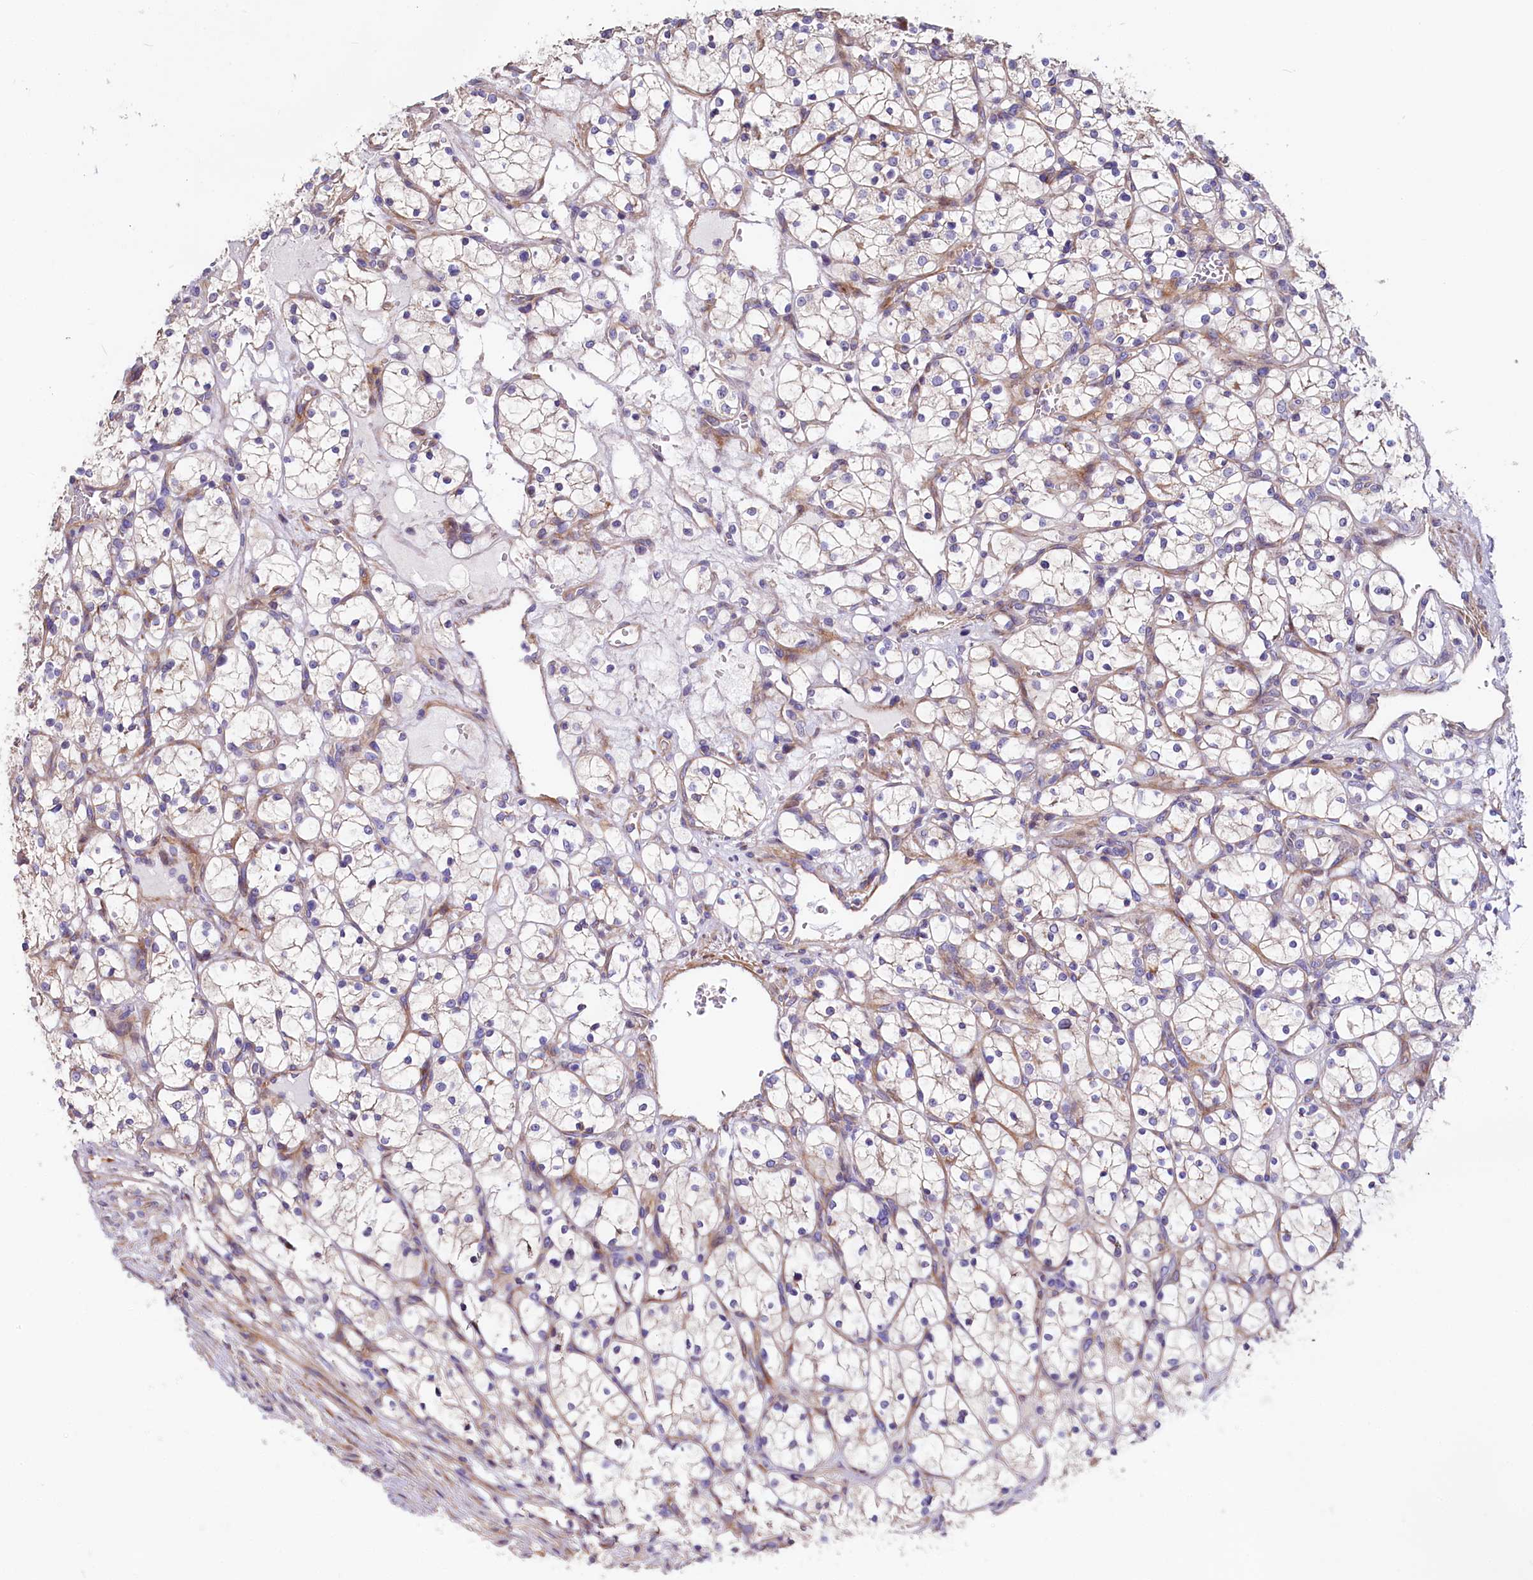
{"staining": {"intensity": "negative", "quantity": "none", "location": "none"}, "tissue": "renal cancer", "cell_type": "Tumor cells", "image_type": "cancer", "snomed": [{"axis": "morphology", "description": "Adenocarcinoma, NOS"}, {"axis": "topography", "description": "Kidney"}], "caption": "The histopathology image displays no staining of tumor cells in renal adenocarcinoma.", "gene": "WNT8A", "patient": {"sex": "female", "age": 69}}